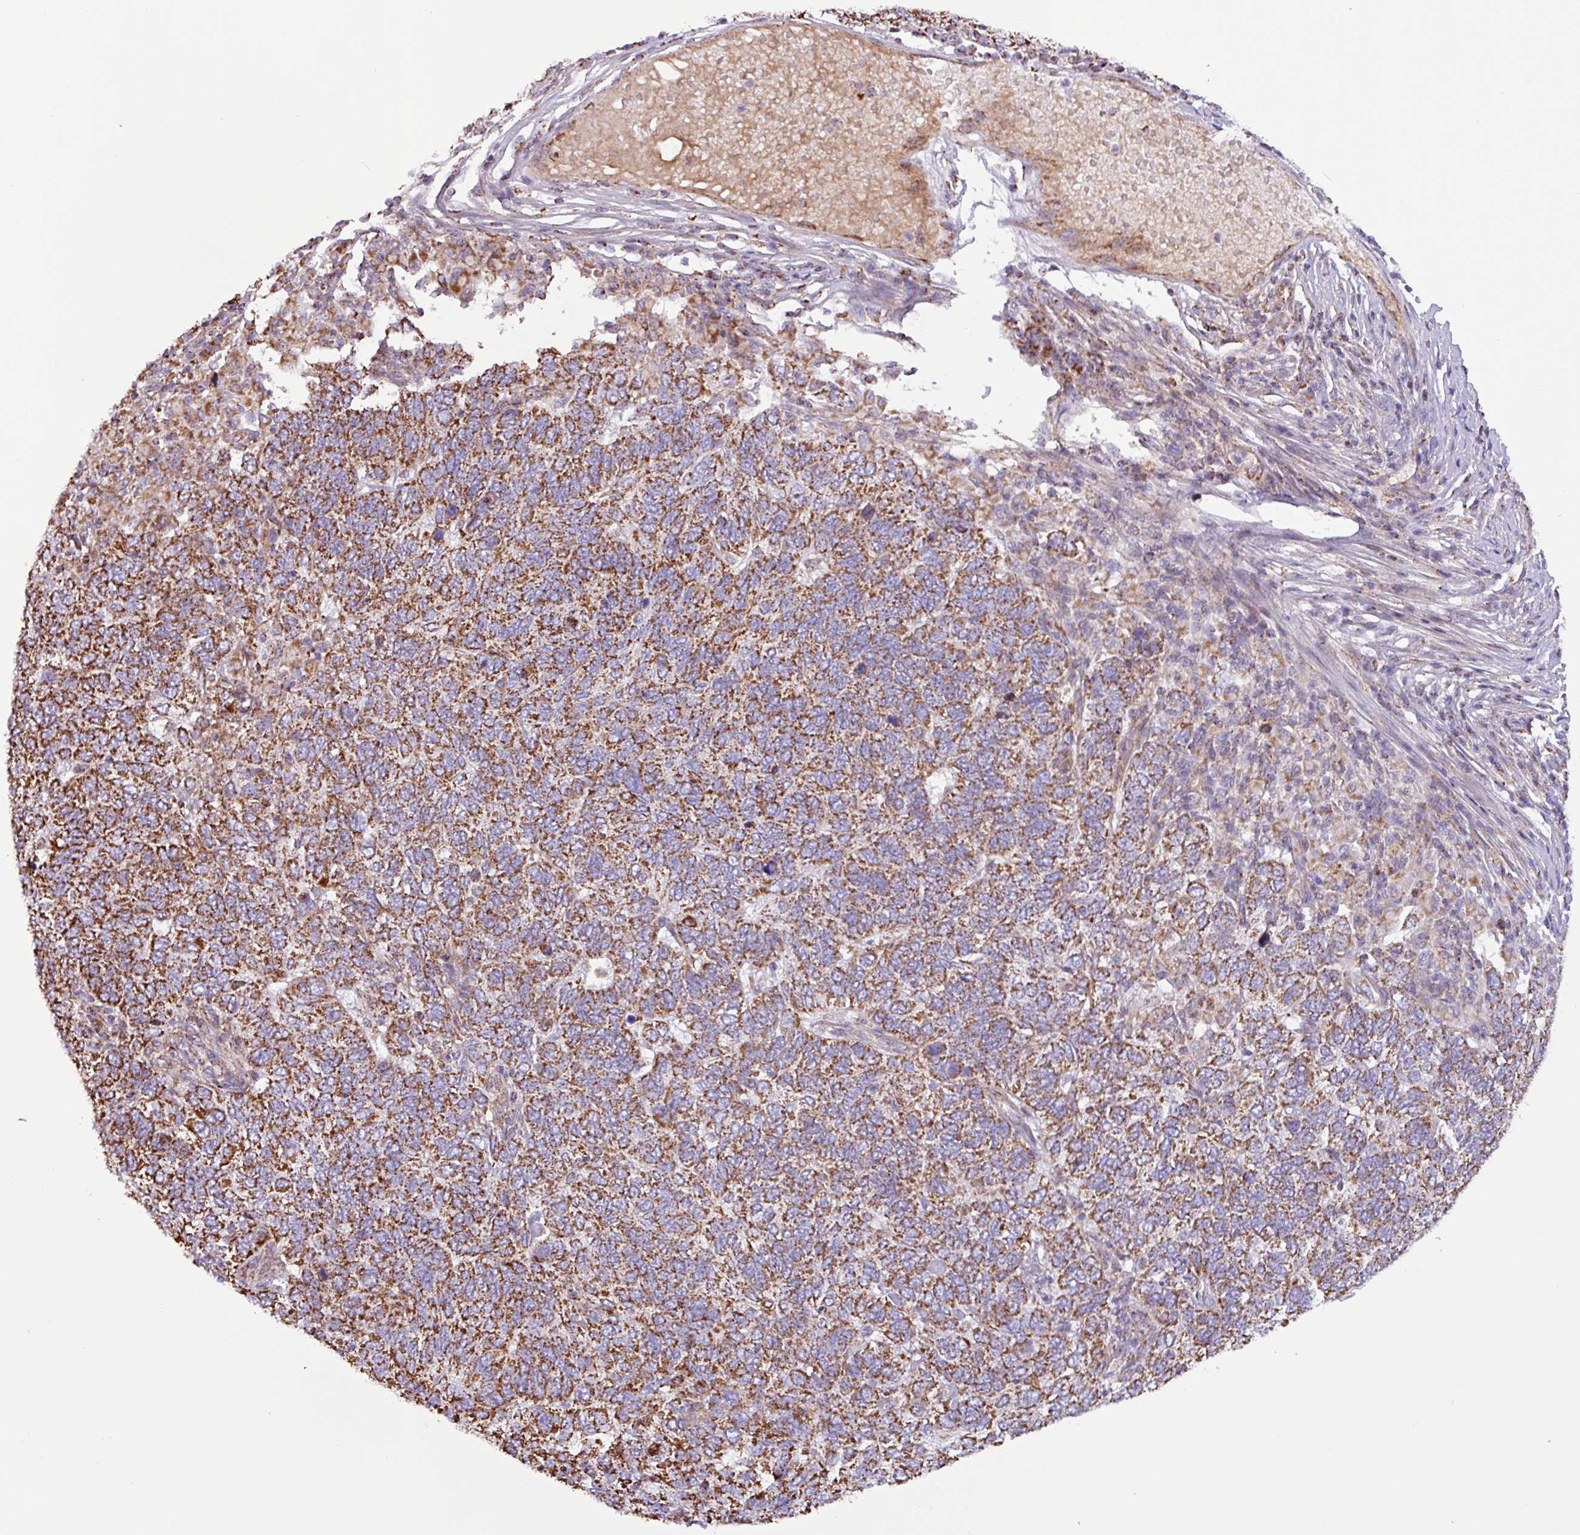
{"staining": {"intensity": "moderate", "quantity": ">75%", "location": "cytoplasmic/membranous"}, "tissue": "skin cancer", "cell_type": "Tumor cells", "image_type": "cancer", "snomed": [{"axis": "morphology", "description": "Basal cell carcinoma"}, {"axis": "topography", "description": "Skin"}], "caption": "Human basal cell carcinoma (skin) stained for a protein (brown) reveals moderate cytoplasmic/membranous positive staining in about >75% of tumor cells.", "gene": "RTL3", "patient": {"sex": "female", "age": 65}}